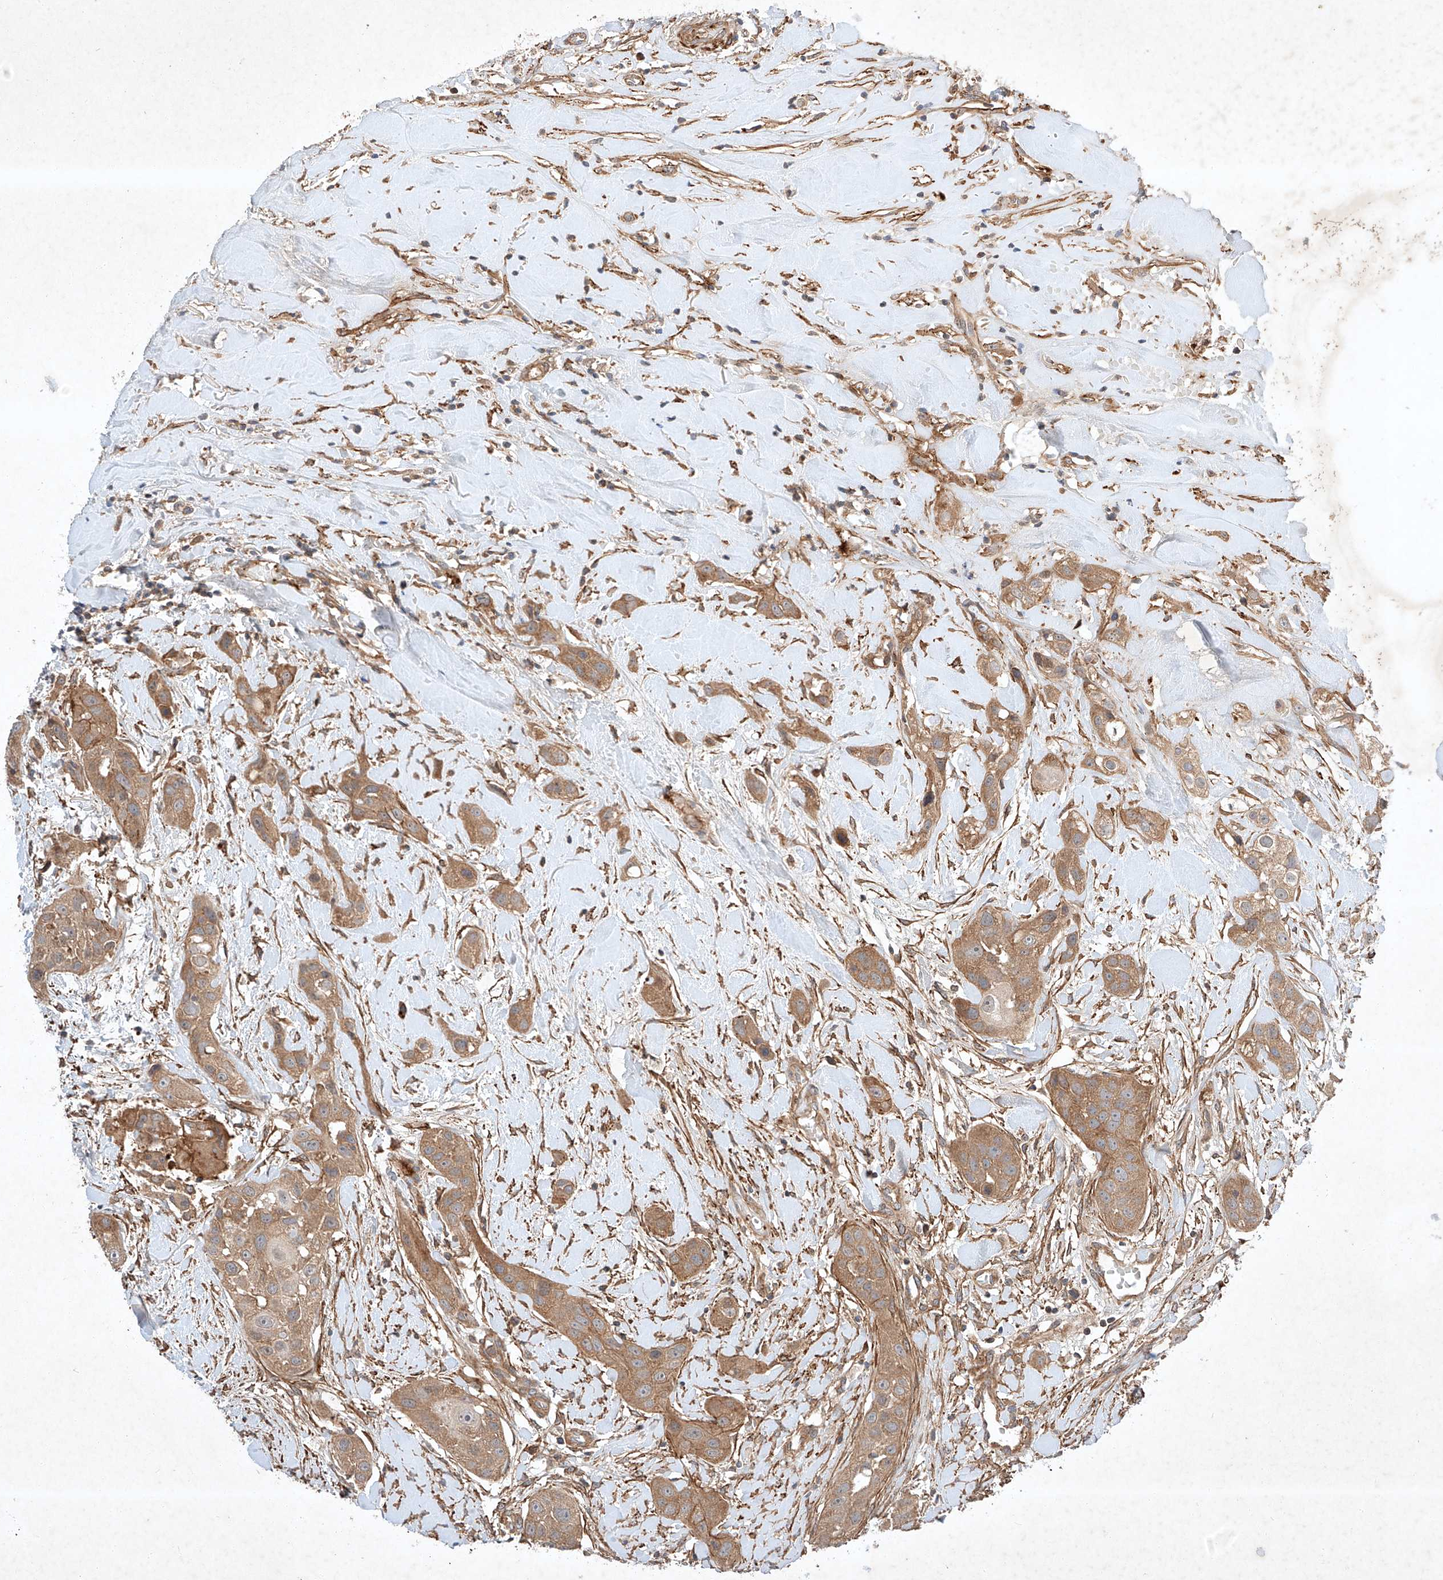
{"staining": {"intensity": "moderate", "quantity": ">75%", "location": "cytoplasmic/membranous"}, "tissue": "head and neck cancer", "cell_type": "Tumor cells", "image_type": "cancer", "snomed": [{"axis": "morphology", "description": "Normal tissue, NOS"}, {"axis": "morphology", "description": "Squamous cell carcinoma, NOS"}, {"axis": "topography", "description": "Skeletal muscle"}, {"axis": "topography", "description": "Head-Neck"}], "caption": "About >75% of tumor cells in squamous cell carcinoma (head and neck) demonstrate moderate cytoplasmic/membranous protein expression as visualized by brown immunohistochemical staining.", "gene": "ARHGAP33", "patient": {"sex": "male", "age": 51}}